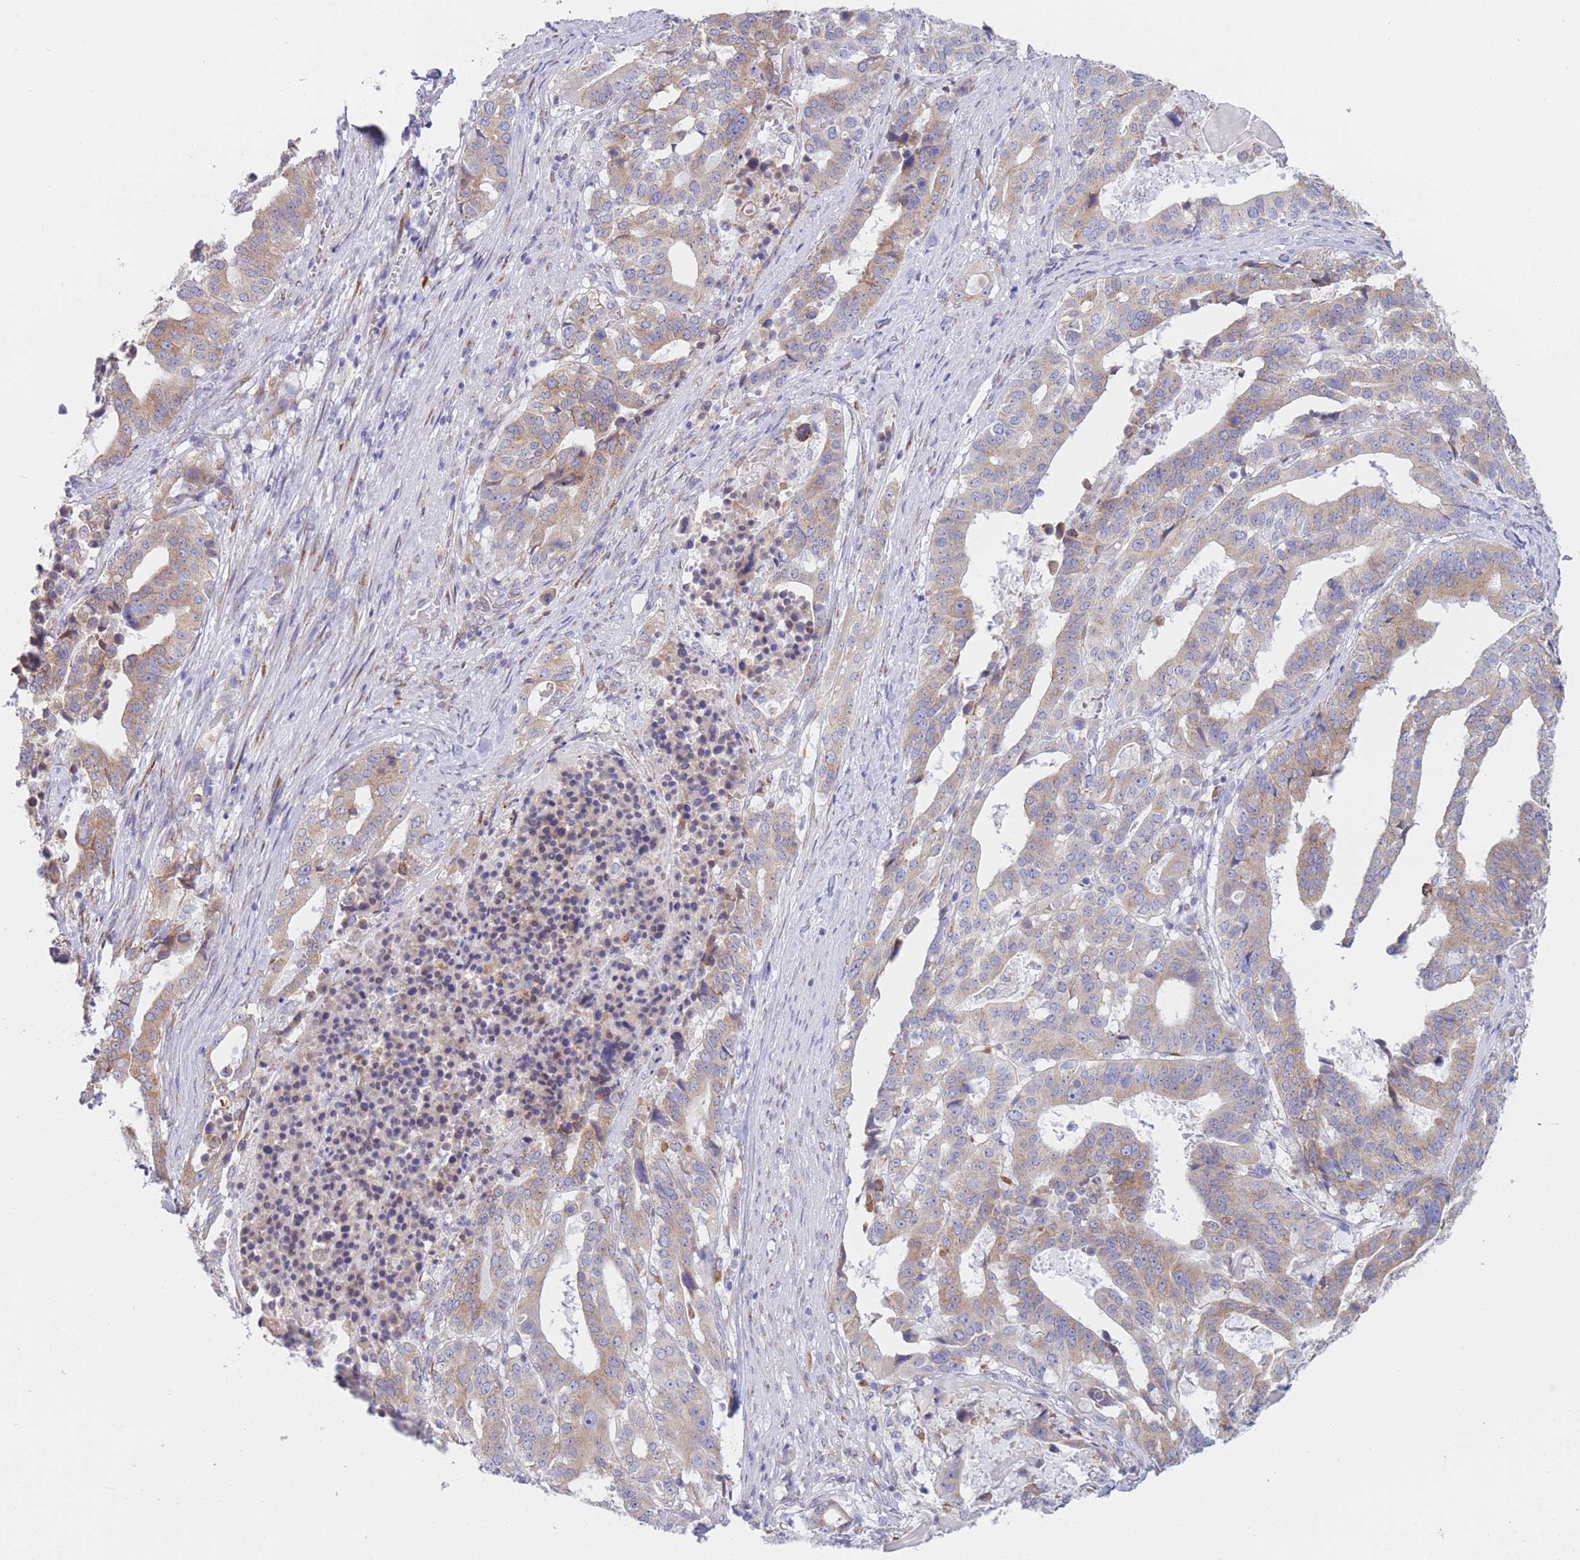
{"staining": {"intensity": "moderate", "quantity": "25%-75%", "location": "cytoplasmic/membranous"}, "tissue": "stomach cancer", "cell_type": "Tumor cells", "image_type": "cancer", "snomed": [{"axis": "morphology", "description": "Adenocarcinoma, NOS"}, {"axis": "topography", "description": "Stomach"}], "caption": "This is a histology image of immunohistochemistry staining of stomach cancer (adenocarcinoma), which shows moderate positivity in the cytoplasmic/membranous of tumor cells.", "gene": "MRPL30", "patient": {"sex": "male", "age": 48}}